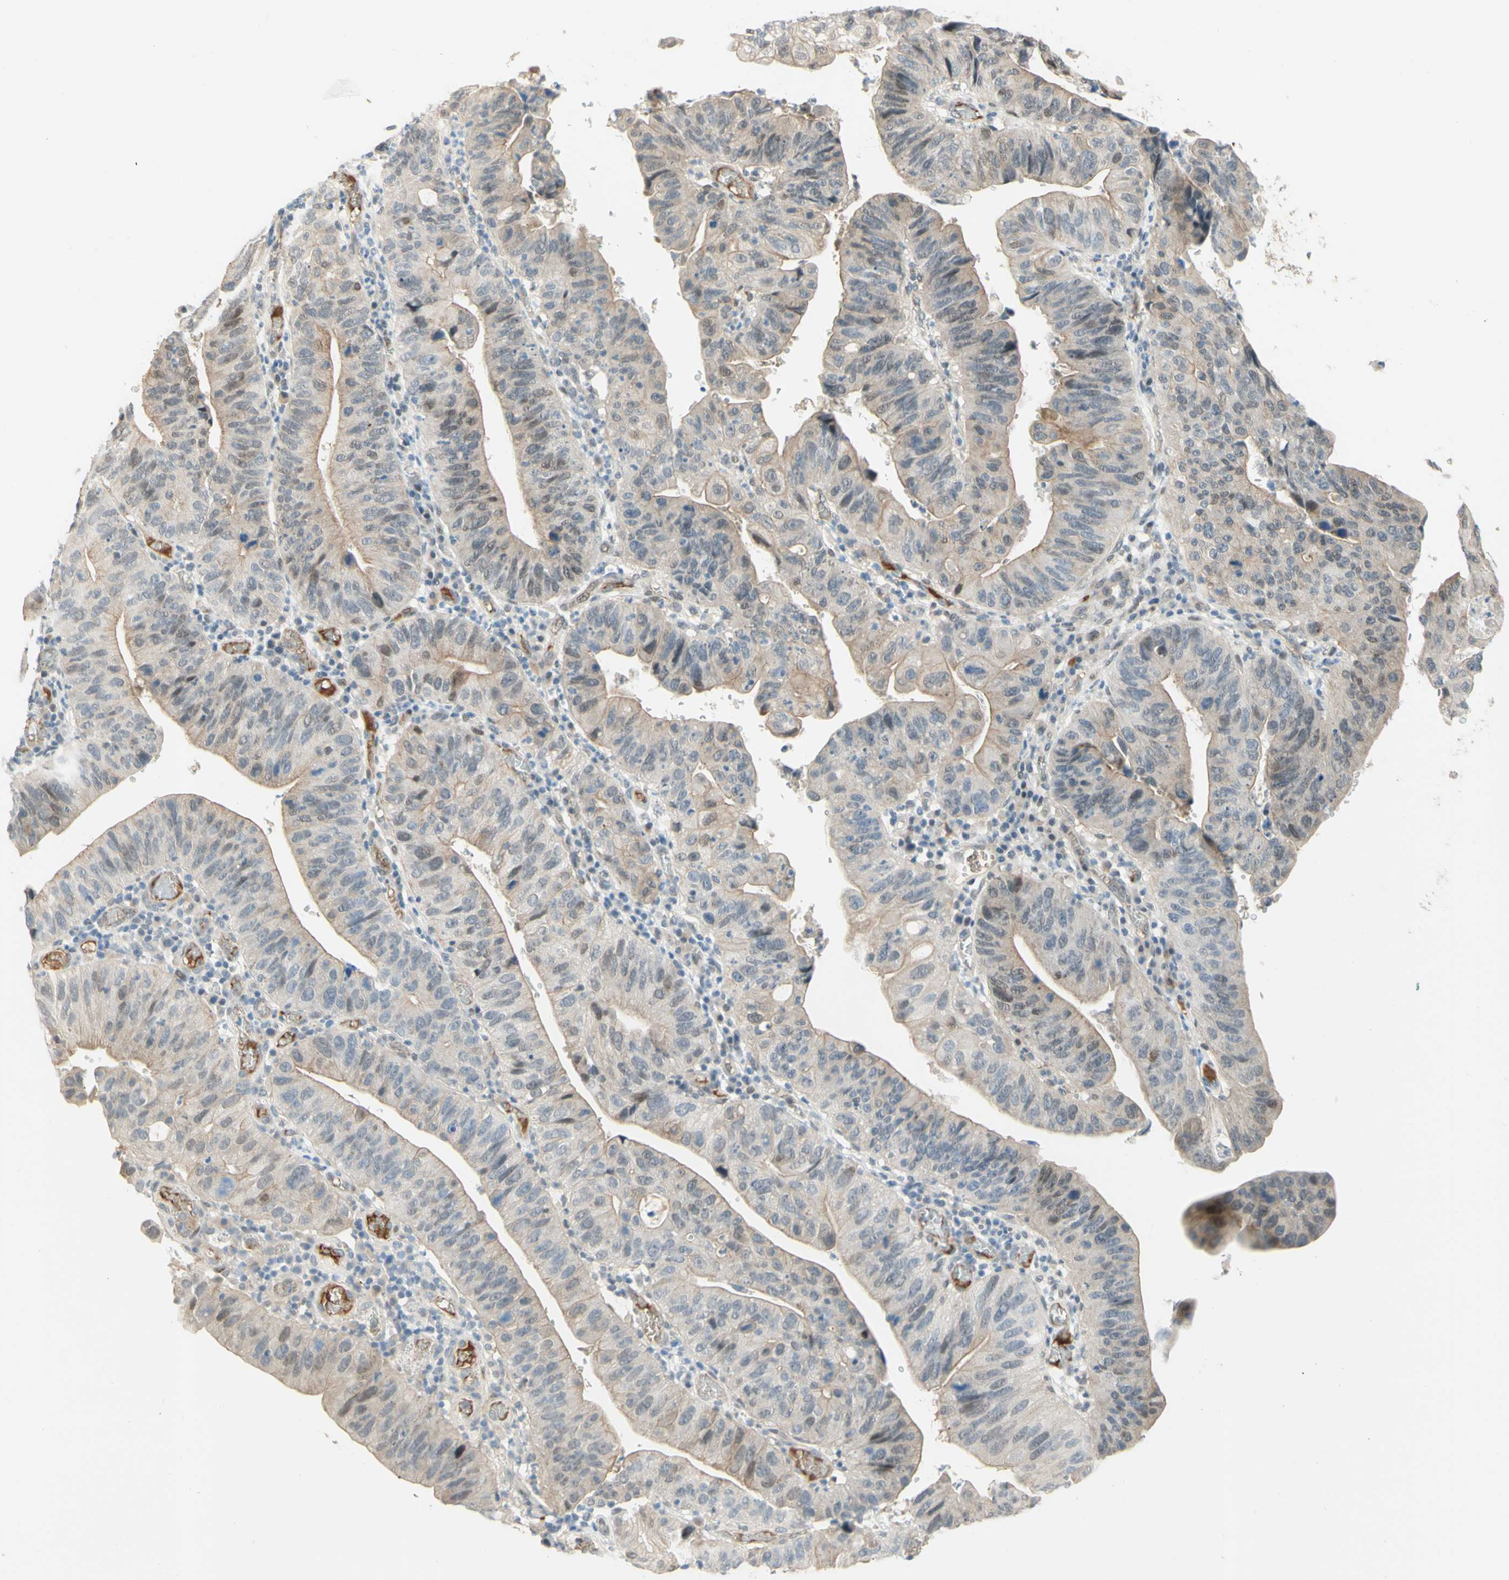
{"staining": {"intensity": "weak", "quantity": "<25%", "location": "cytoplasmic/membranous"}, "tissue": "stomach cancer", "cell_type": "Tumor cells", "image_type": "cancer", "snomed": [{"axis": "morphology", "description": "Adenocarcinoma, NOS"}, {"axis": "topography", "description": "Stomach"}], "caption": "Immunohistochemistry (IHC) histopathology image of neoplastic tissue: adenocarcinoma (stomach) stained with DAB exhibits no significant protein expression in tumor cells.", "gene": "ANGPT2", "patient": {"sex": "male", "age": 59}}